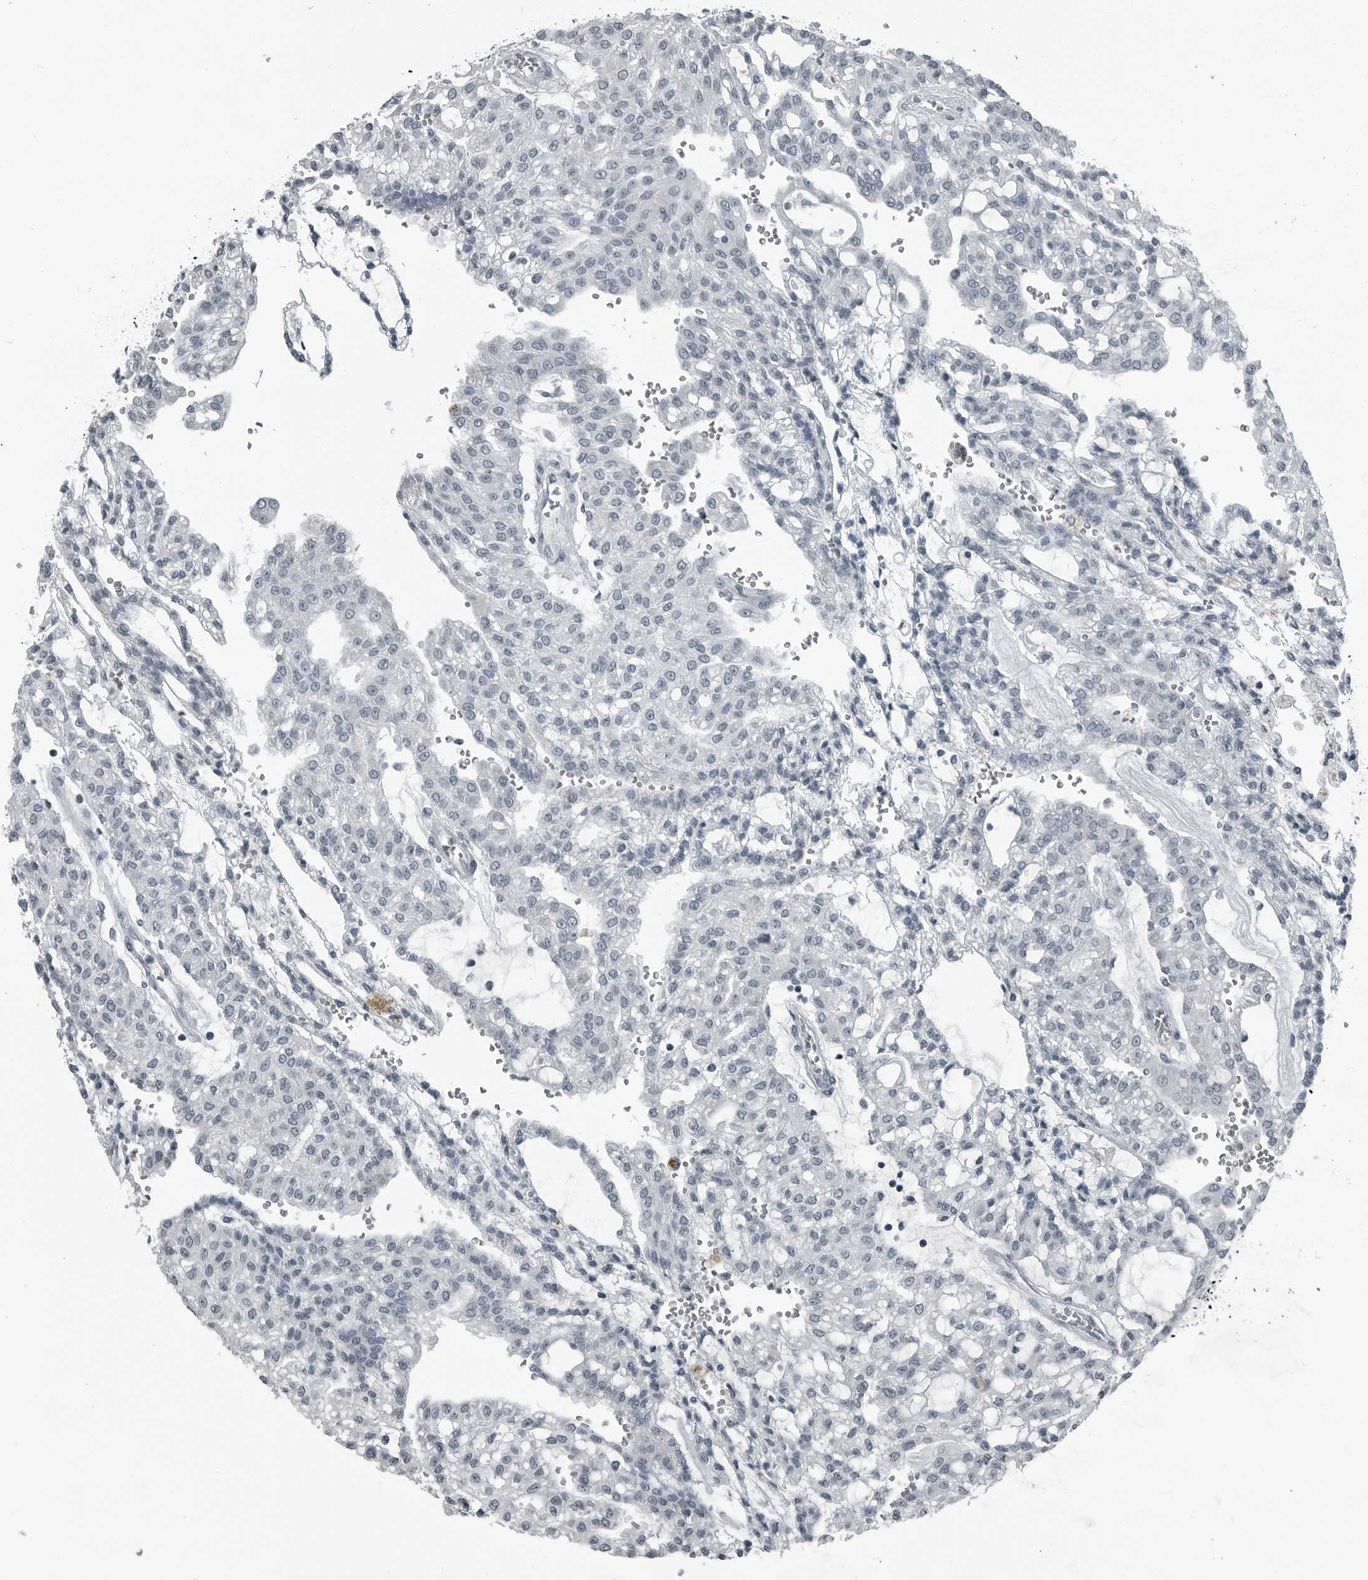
{"staining": {"intensity": "negative", "quantity": "none", "location": "none"}, "tissue": "renal cancer", "cell_type": "Tumor cells", "image_type": "cancer", "snomed": [{"axis": "morphology", "description": "Adenocarcinoma, NOS"}, {"axis": "topography", "description": "Kidney"}], "caption": "Micrograph shows no protein expression in tumor cells of renal cancer tissue.", "gene": "GAK", "patient": {"sex": "male", "age": 63}}